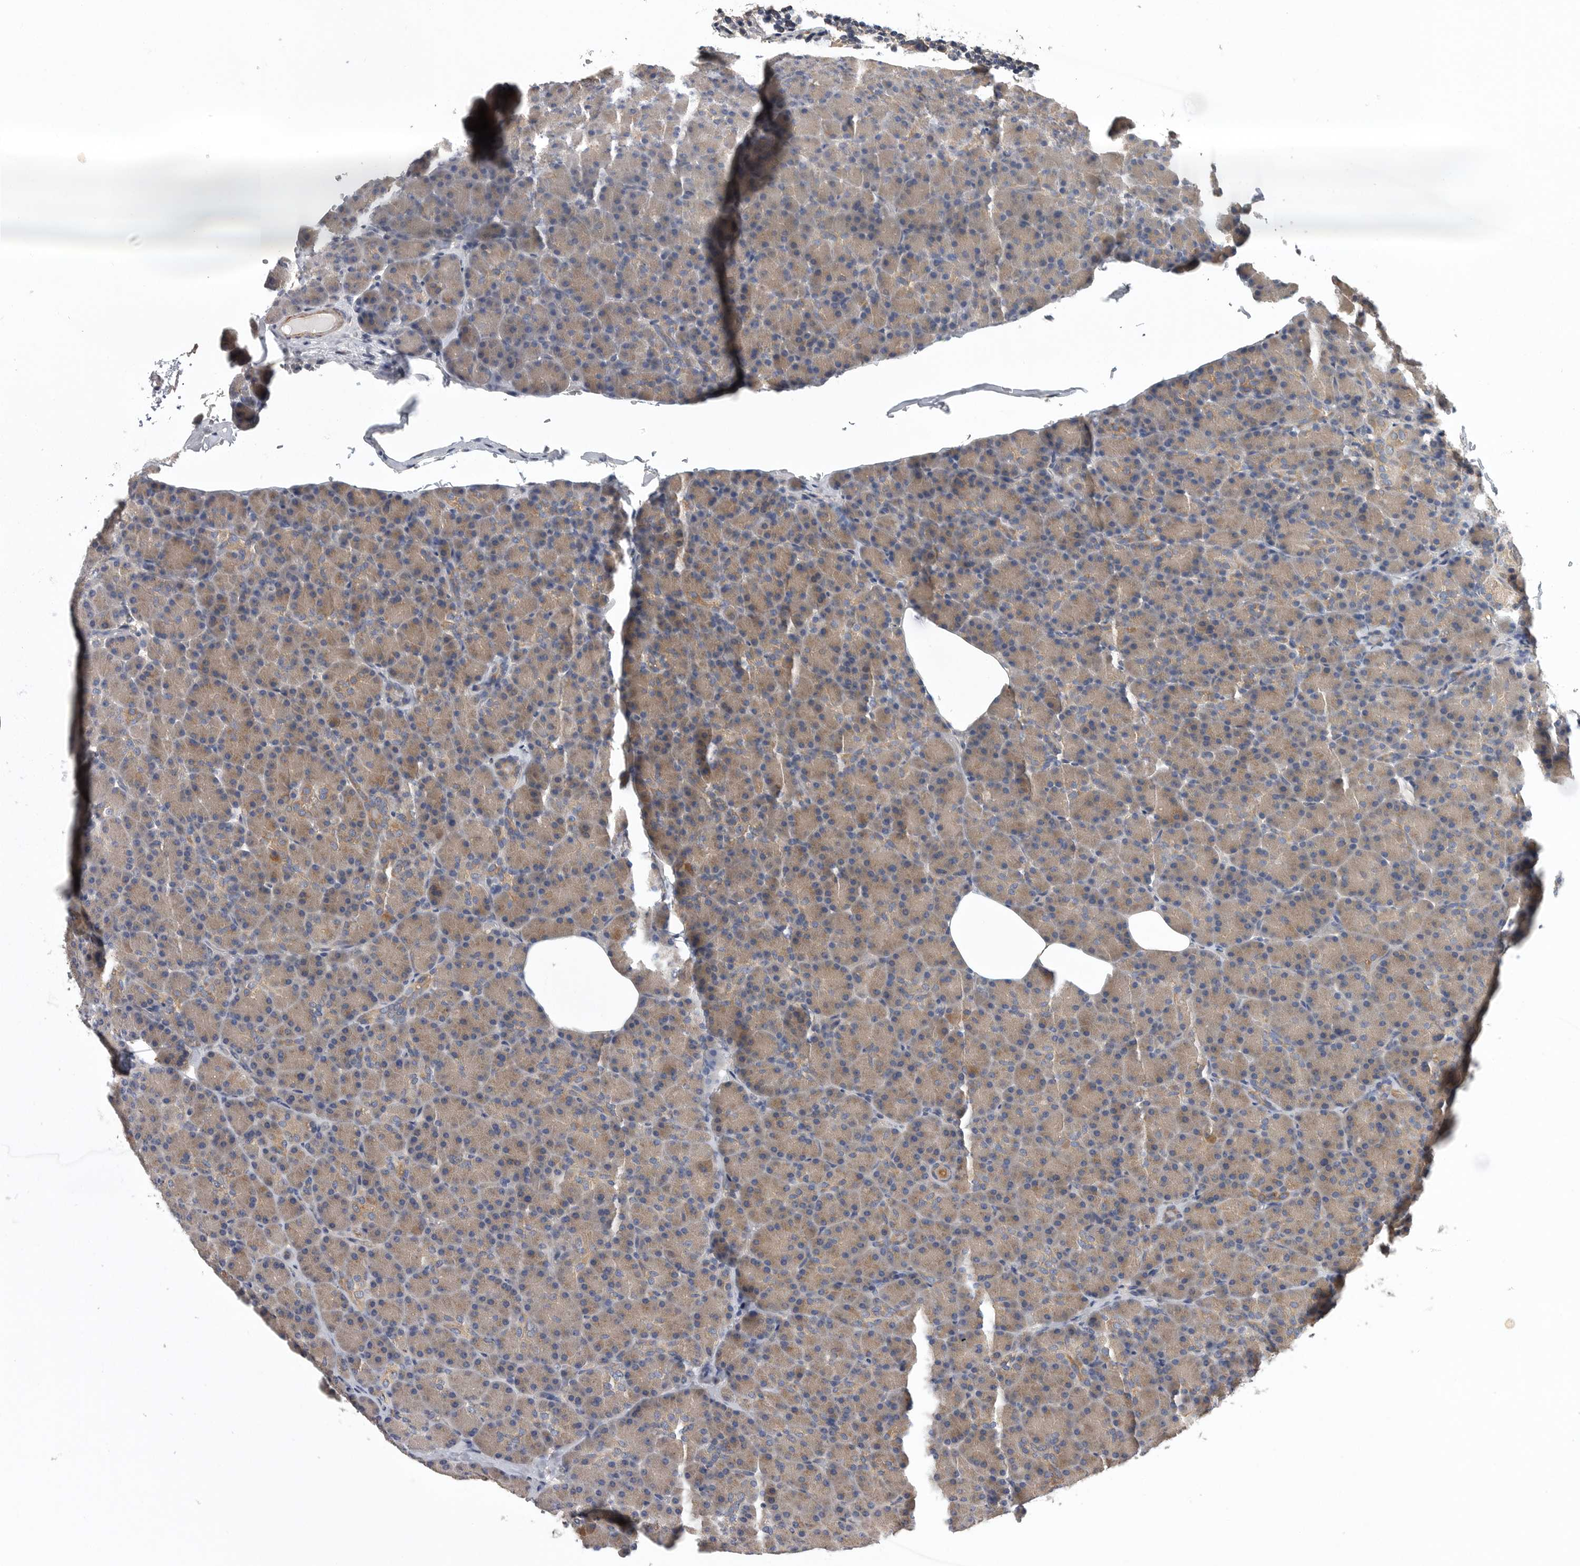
{"staining": {"intensity": "weak", "quantity": ">75%", "location": "cytoplasmic/membranous"}, "tissue": "pancreas", "cell_type": "Exocrine glandular cells", "image_type": "normal", "snomed": [{"axis": "morphology", "description": "Normal tissue, NOS"}, {"axis": "topography", "description": "Pancreas"}], "caption": "IHC image of benign pancreas stained for a protein (brown), which exhibits low levels of weak cytoplasmic/membranous positivity in about >75% of exocrine glandular cells.", "gene": "OXR1", "patient": {"sex": "female", "age": 43}}